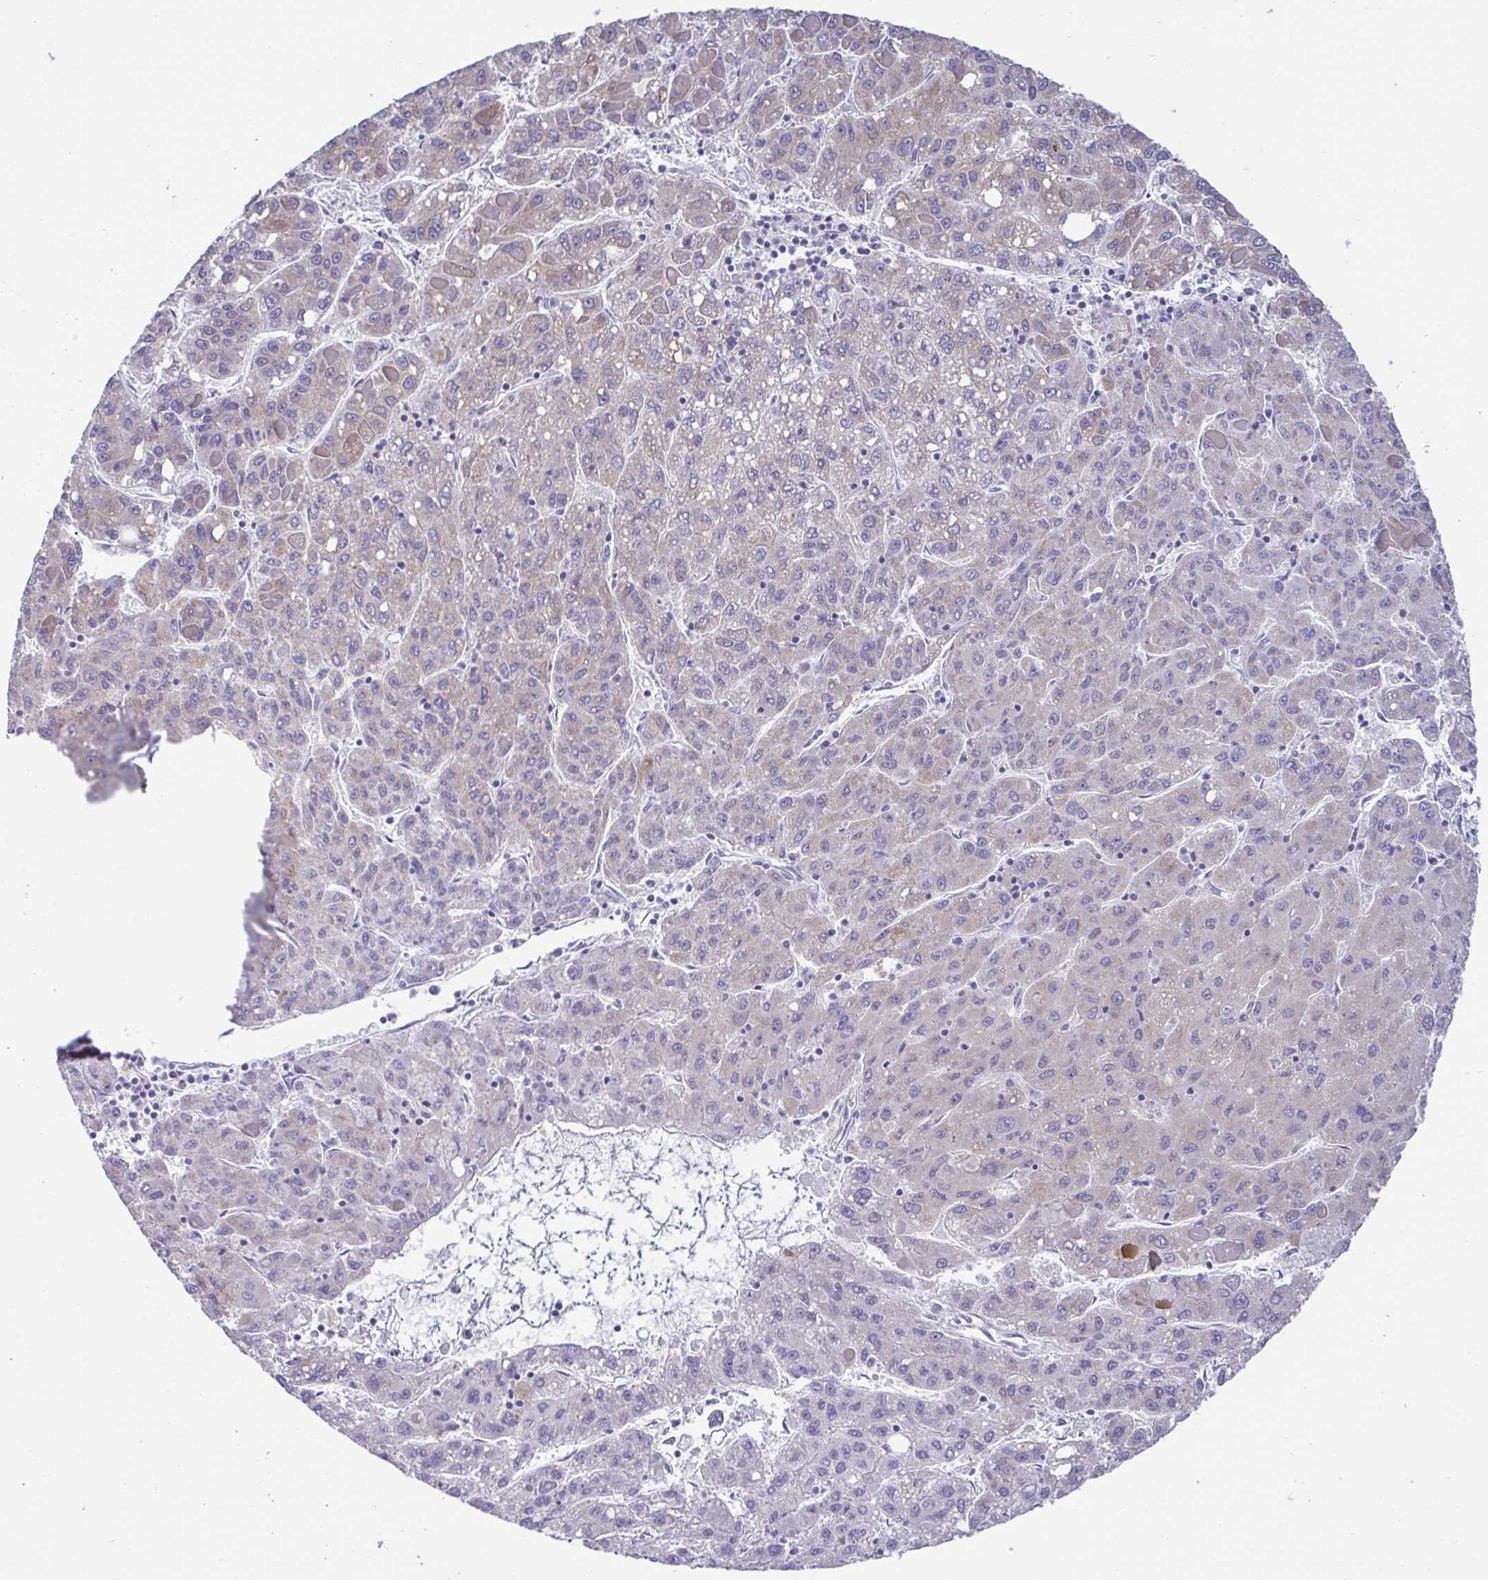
{"staining": {"intensity": "weak", "quantity": "<25%", "location": "cytoplasmic/membranous"}, "tissue": "liver cancer", "cell_type": "Tumor cells", "image_type": "cancer", "snomed": [{"axis": "morphology", "description": "Carcinoma, Hepatocellular, NOS"}, {"axis": "topography", "description": "Liver"}], "caption": "An immunohistochemistry photomicrograph of liver cancer is shown. There is no staining in tumor cells of liver cancer.", "gene": "RDH11", "patient": {"sex": "female", "age": 82}}